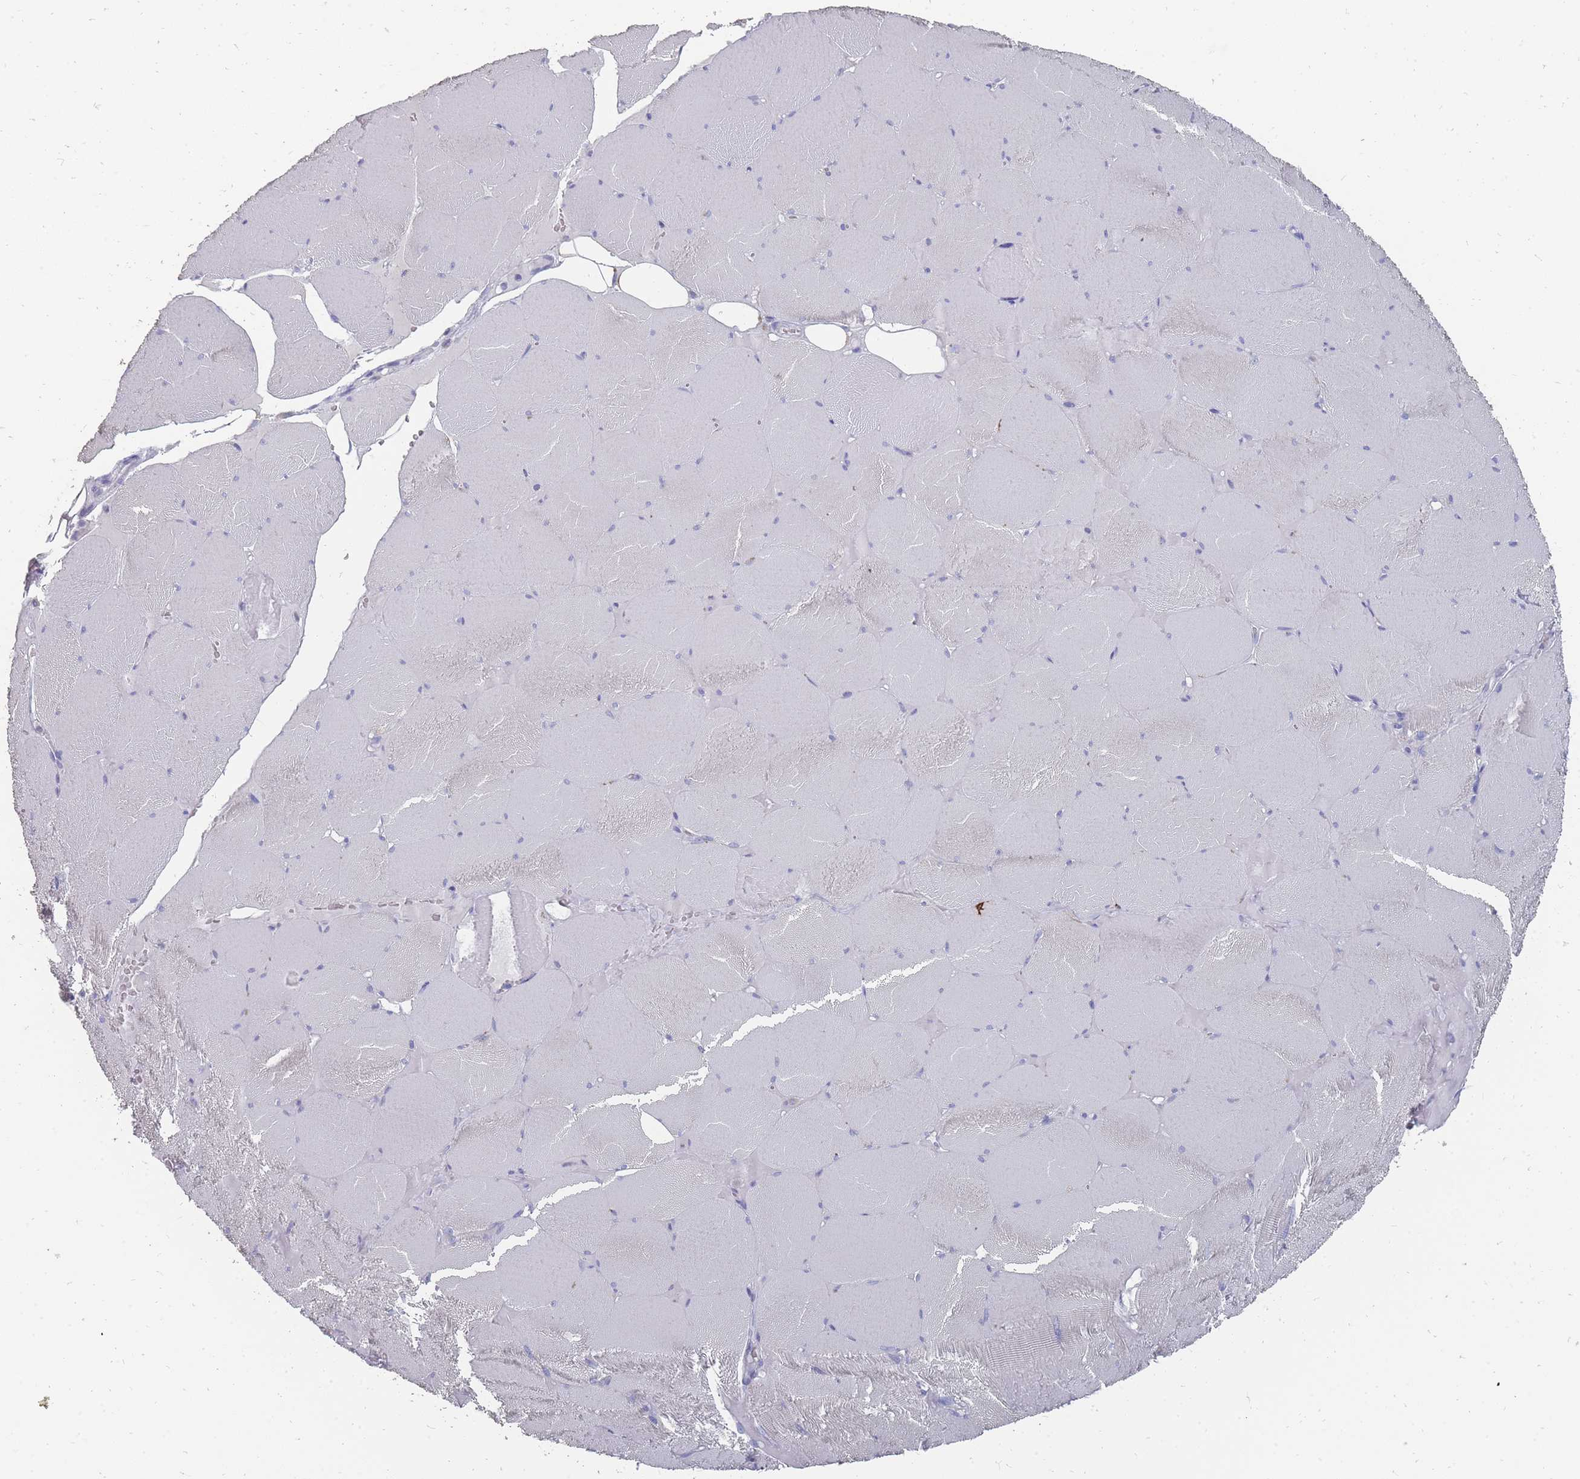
{"staining": {"intensity": "moderate", "quantity": "<25%", "location": "cytoplasmic/membranous"}, "tissue": "skeletal muscle", "cell_type": "Myocytes", "image_type": "normal", "snomed": [{"axis": "morphology", "description": "Normal tissue, NOS"}, {"axis": "topography", "description": "Skeletal muscle"}, {"axis": "topography", "description": "Head-Neck"}], "caption": "Immunohistochemical staining of normal human skeletal muscle demonstrates low levels of moderate cytoplasmic/membranous positivity in about <25% of myocytes. The protein of interest is shown in brown color, while the nuclei are stained blue.", "gene": "OTULINL", "patient": {"sex": "male", "age": 66}}